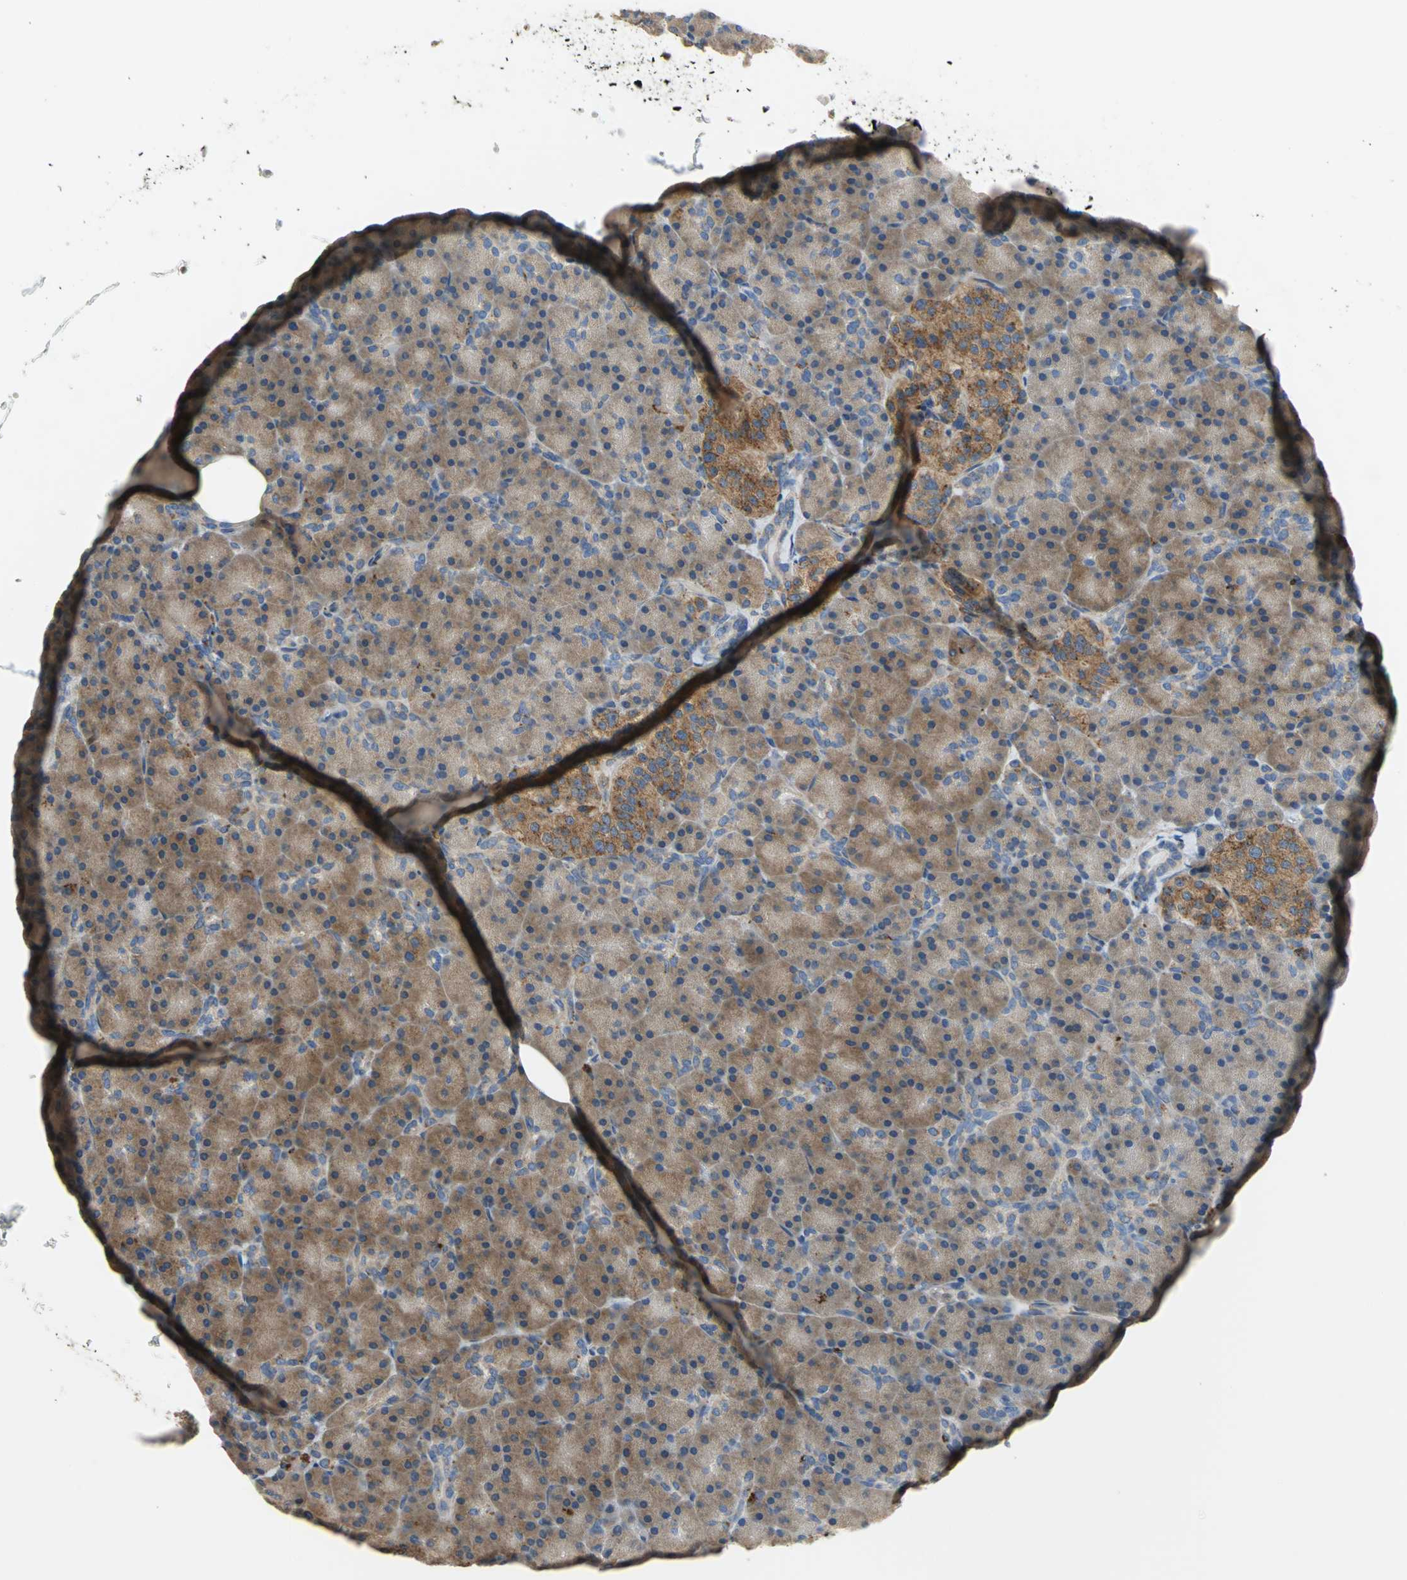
{"staining": {"intensity": "moderate", "quantity": ">75%", "location": "cytoplasmic/membranous"}, "tissue": "pancreas", "cell_type": "Exocrine glandular cells", "image_type": "normal", "snomed": [{"axis": "morphology", "description": "Normal tissue, NOS"}, {"axis": "topography", "description": "Pancreas"}], "caption": "Immunohistochemistry image of unremarkable human pancreas stained for a protein (brown), which reveals medium levels of moderate cytoplasmic/membranous staining in approximately >75% of exocrine glandular cells.", "gene": "DIAPH2", "patient": {"sex": "female", "age": 43}}